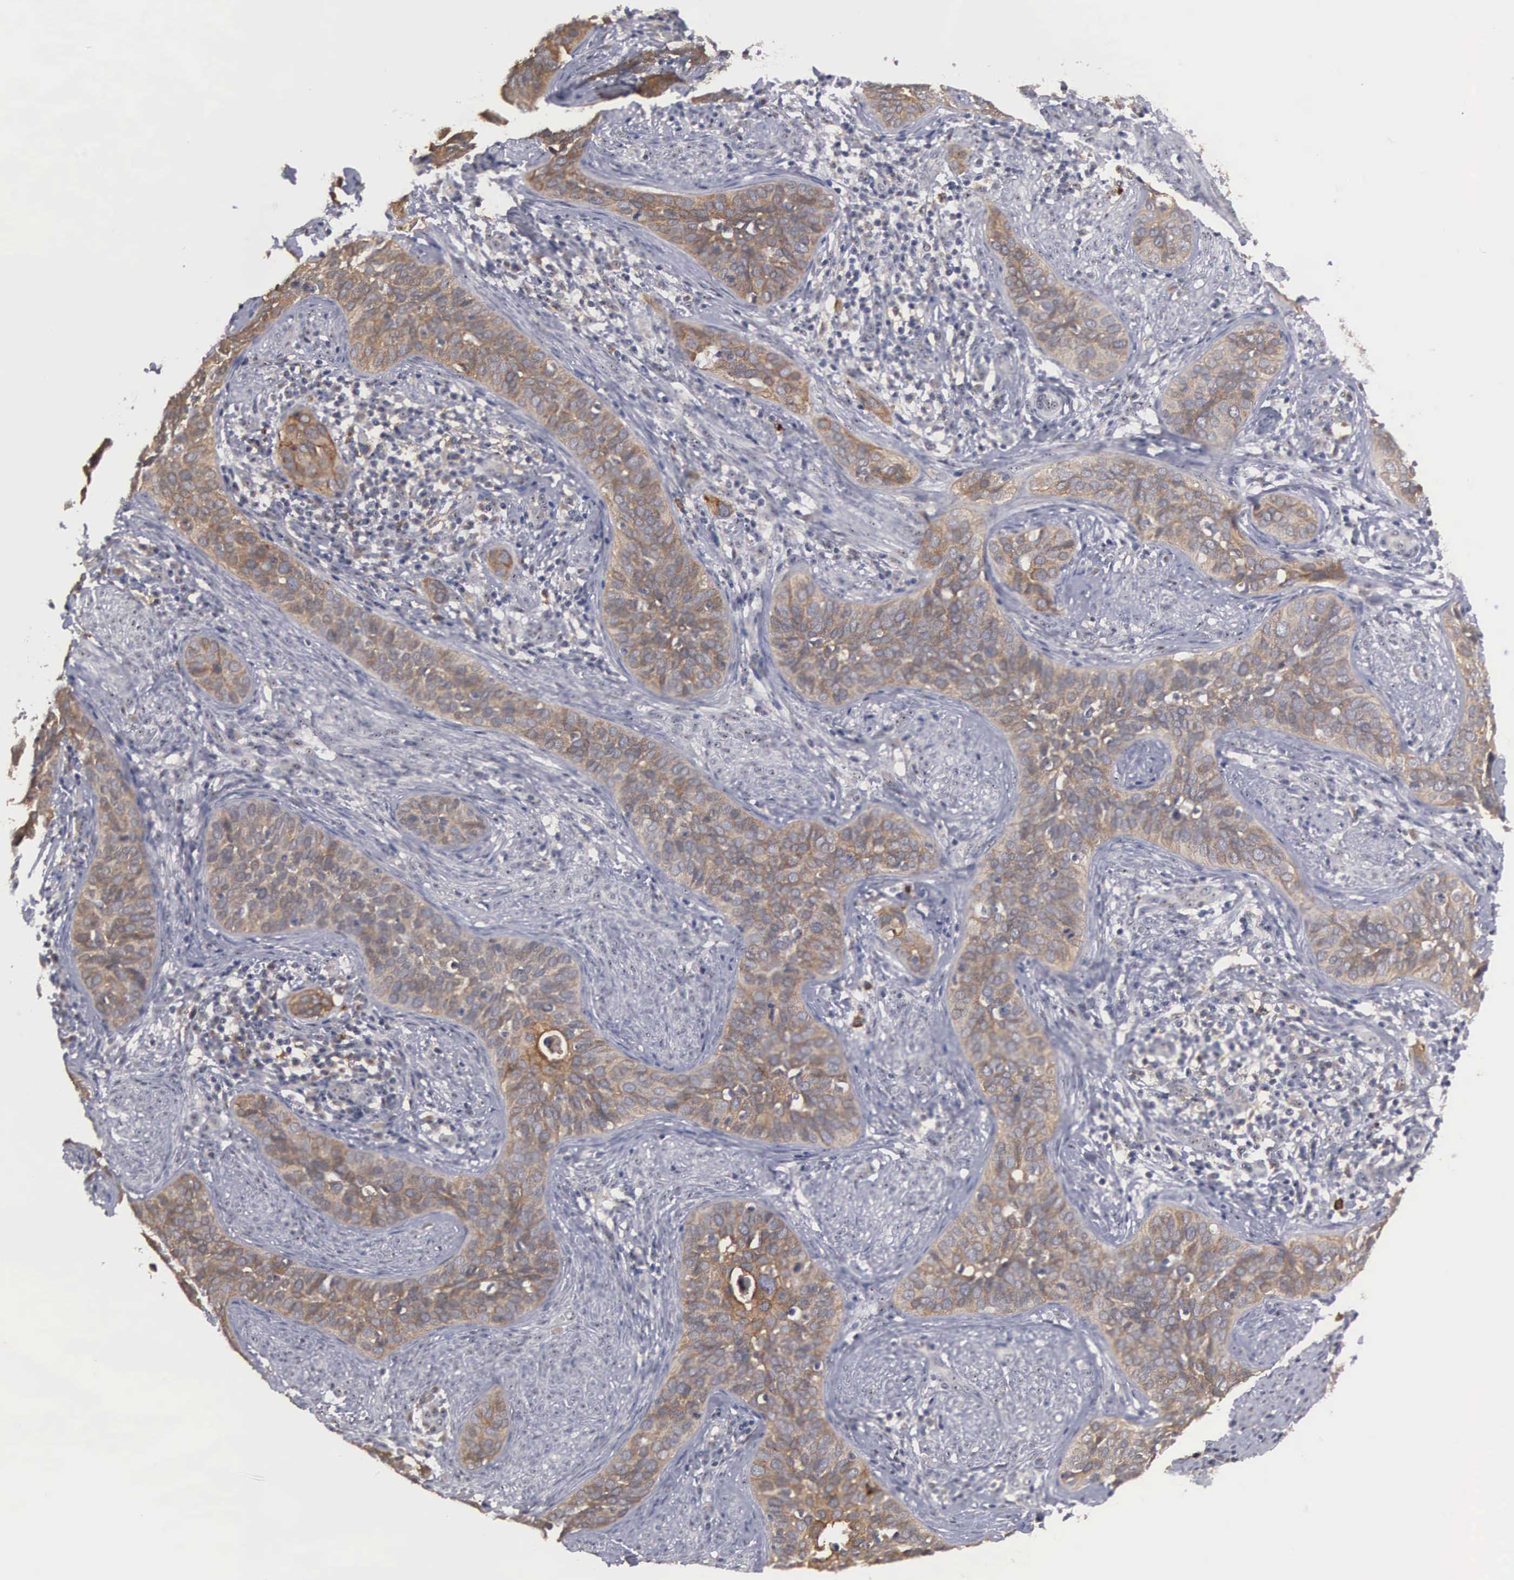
{"staining": {"intensity": "strong", "quantity": ">75%", "location": "cytoplasmic/membranous"}, "tissue": "cervical cancer", "cell_type": "Tumor cells", "image_type": "cancer", "snomed": [{"axis": "morphology", "description": "Squamous cell carcinoma, NOS"}, {"axis": "topography", "description": "Cervix"}], "caption": "The image shows staining of cervical cancer (squamous cell carcinoma), revealing strong cytoplasmic/membranous protein expression (brown color) within tumor cells. Immunohistochemistry stains the protein of interest in brown and the nuclei are stained blue.", "gene": "AMN", "patient": {"sex": "female", "age": 31}}